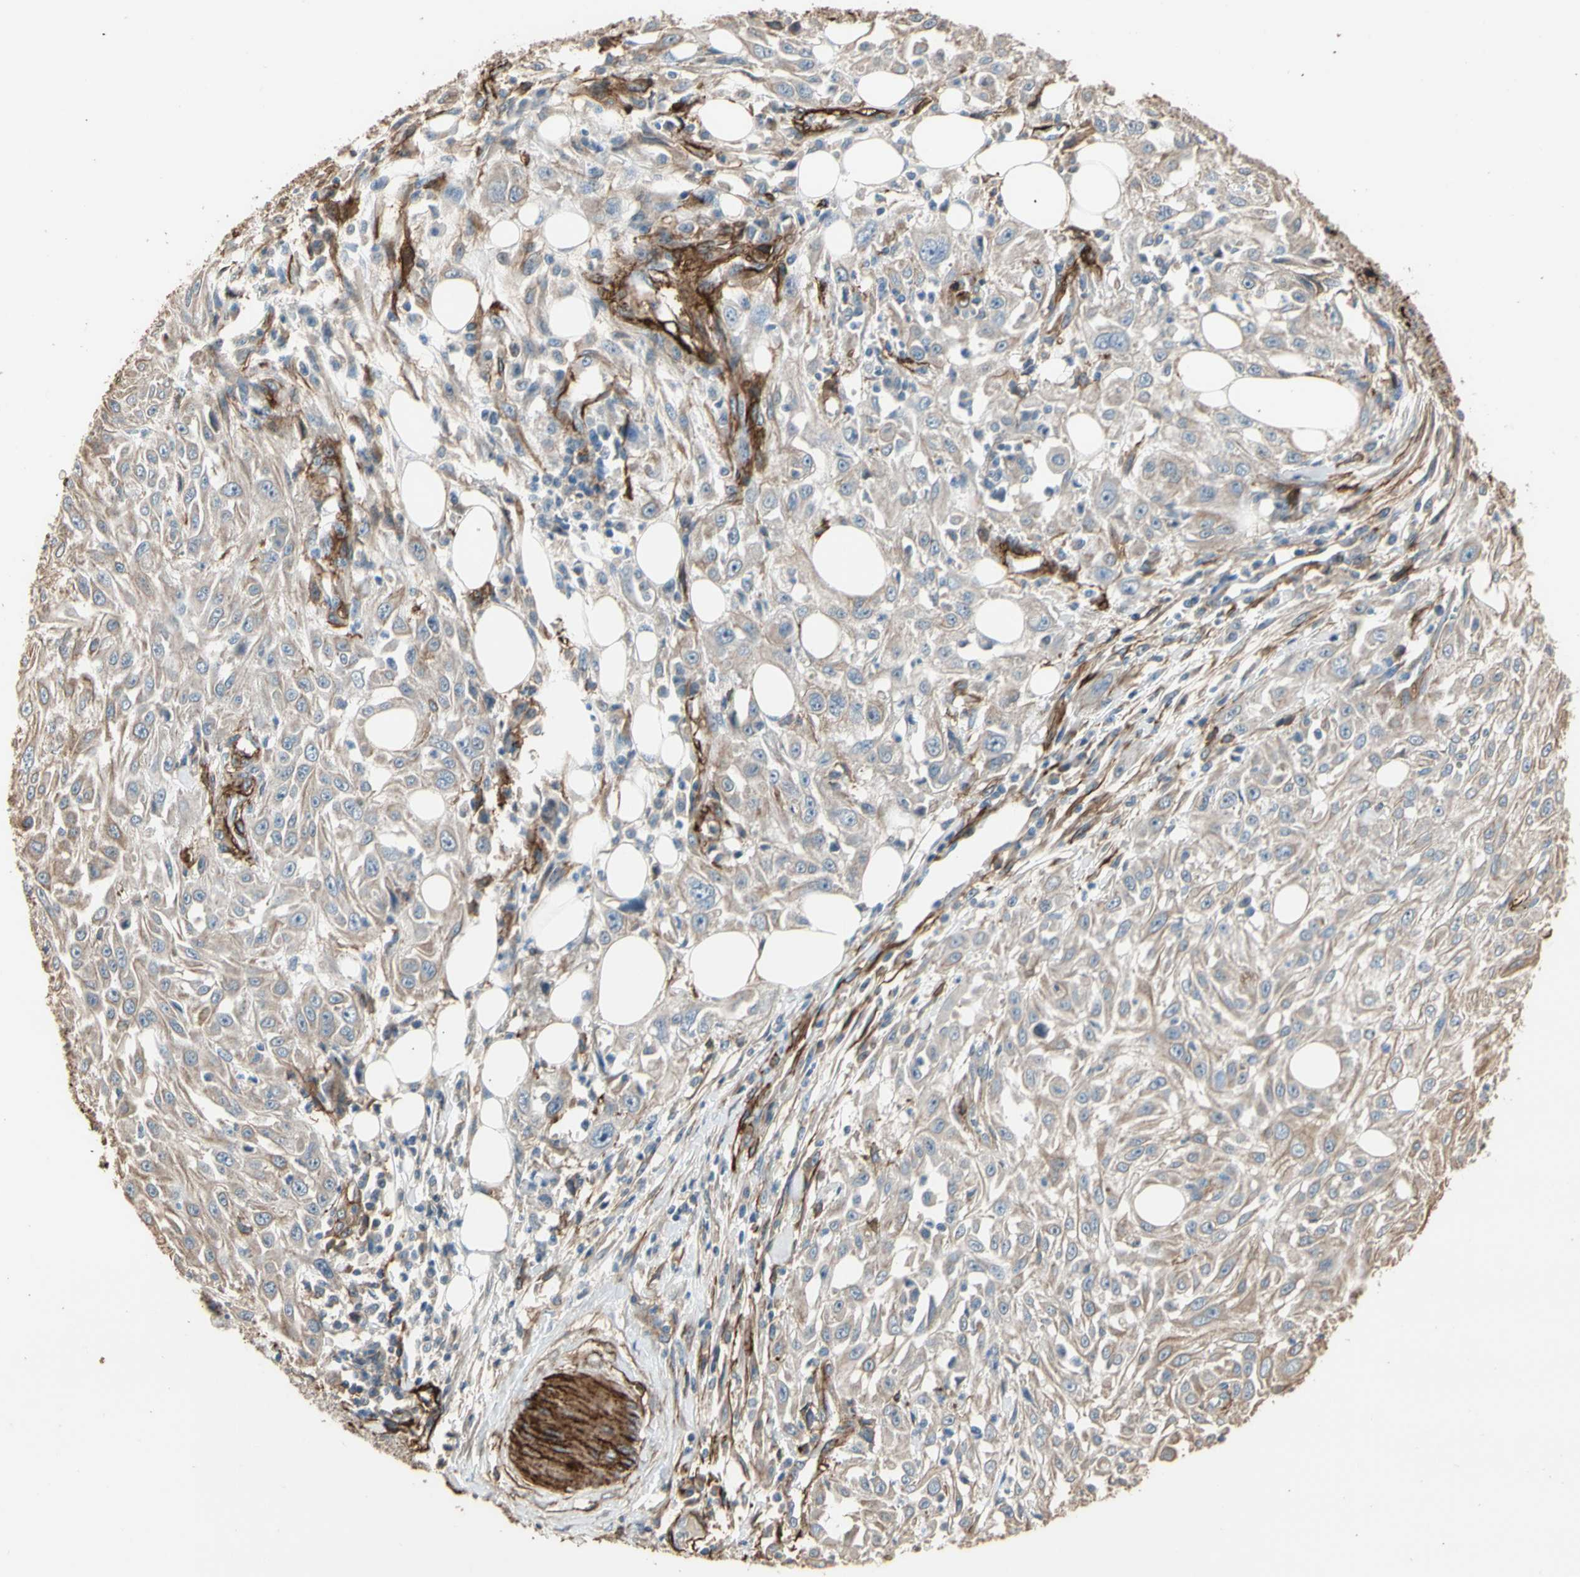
{"staining": {"intensity": "weak", "quantity": ">75%", "location": "cytoplasmic/membranous"}, "tissue": "skin cancer", "cell_type": "Tumor cells", "image_type": "cancer", "snomed": [{"axis": "morphology", "description": "Squamous cell carcinoma, NOS"}, {"axis": "topography", "description": "Skin"}], "caption": "A micrograph showing weak cytoplasmic/membranous staining in approximately >75% of tumor cells in skin squamous cell carcinoma, as visualized by brown immunohistochemical staining.", "gene": "SUSD2", "patient": {"sex": "male", "age": 75}}